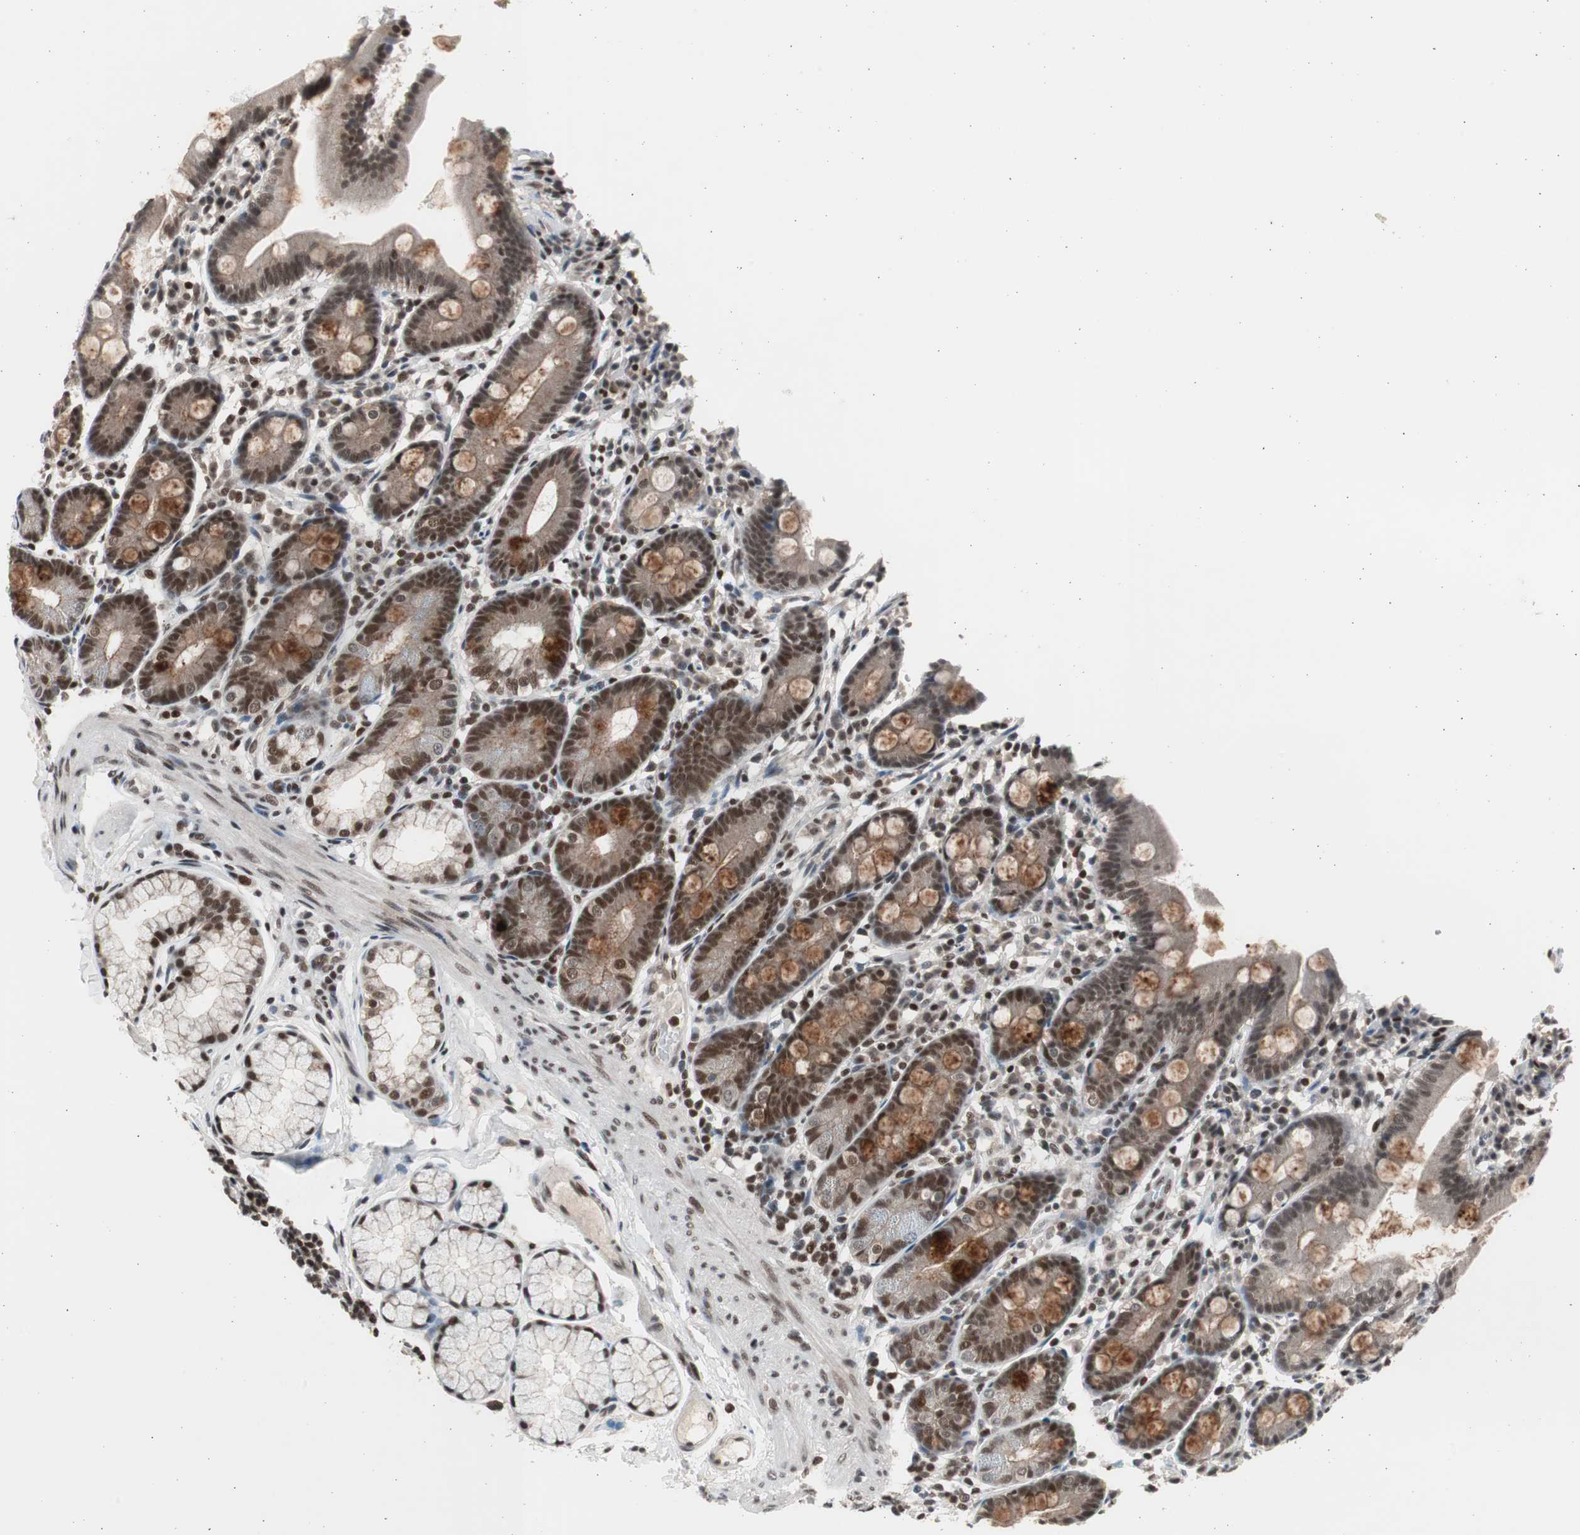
{"staining": {"intensity": "moderate", "quantity": ">75%", "location": "cytoplasmic/membranous,nuclear"}, "tissue": "duodenum", "cell_type": "Glandular cells", "image_type": "normal", "snomed": [{"axis": "morphology", "description": "Normal tissue, NOS"}, {"axis": "topography", "description": "Duodenum"}], "caption": "Protein expression analysis of benign human duodenum reveals moderate cytoplasmic/membranous,nuclear positivity in approximately >75% of glandular cells.", "gene": "RPA1", "patient": {"sex": "male", "age": 50}}